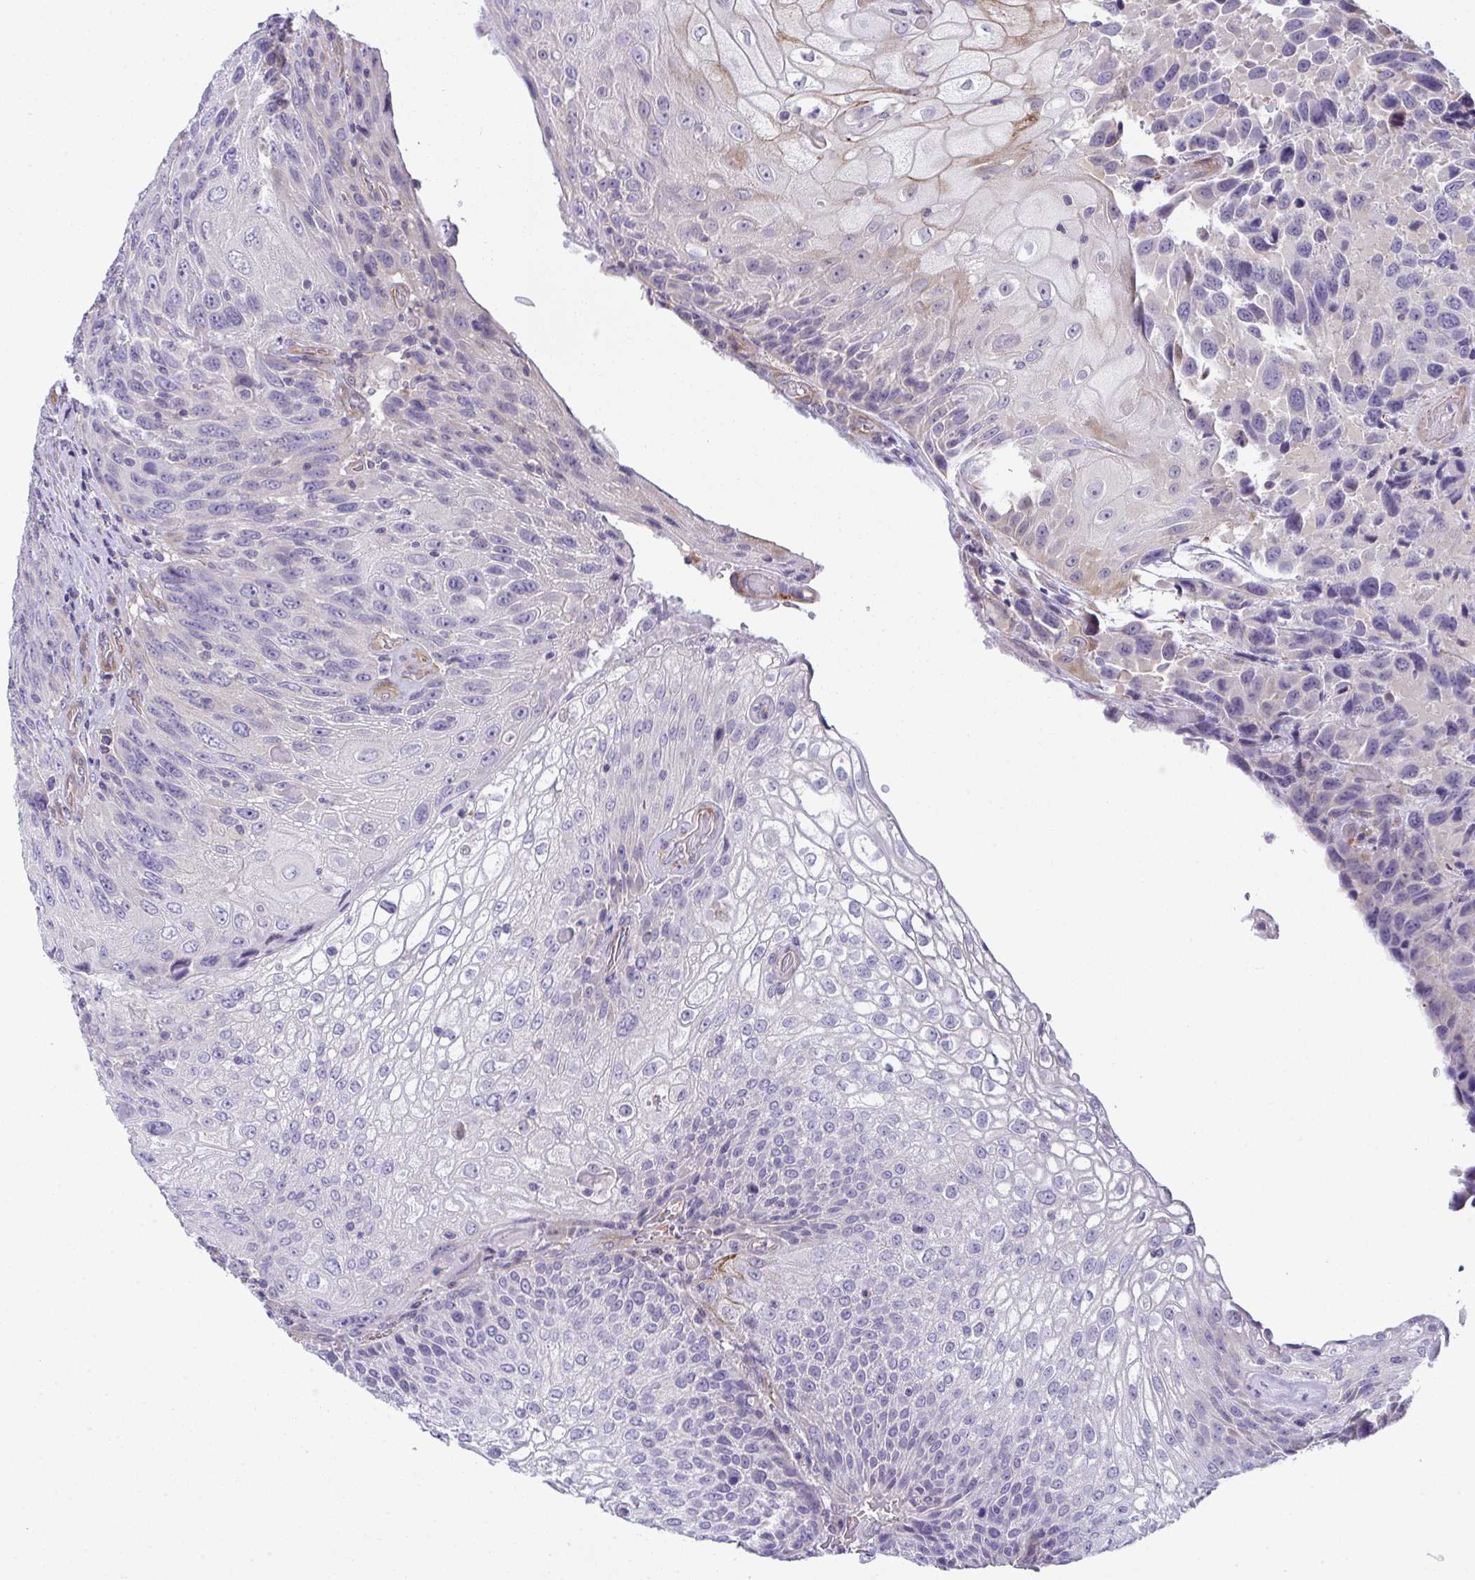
{"staining": {"intensity": "negative", "quantity": "none", "location": "none"}, "tissue": "urothelial cancer", "cell_type": "Tumor cells", "image_type": "cancer", "snomed": [{"axis": "morphology", "description": "Urothelial carcinoma, High grade"}, {"axis": "topography", "description": "Urinary bladder"}], "caption": "High-grade urothelial carcinoma was stained to show a protein in brown. There is no significant positivity in tumor cells.", "gene": "MYL12A", "patient": {"sex": "female", "age": 70}}